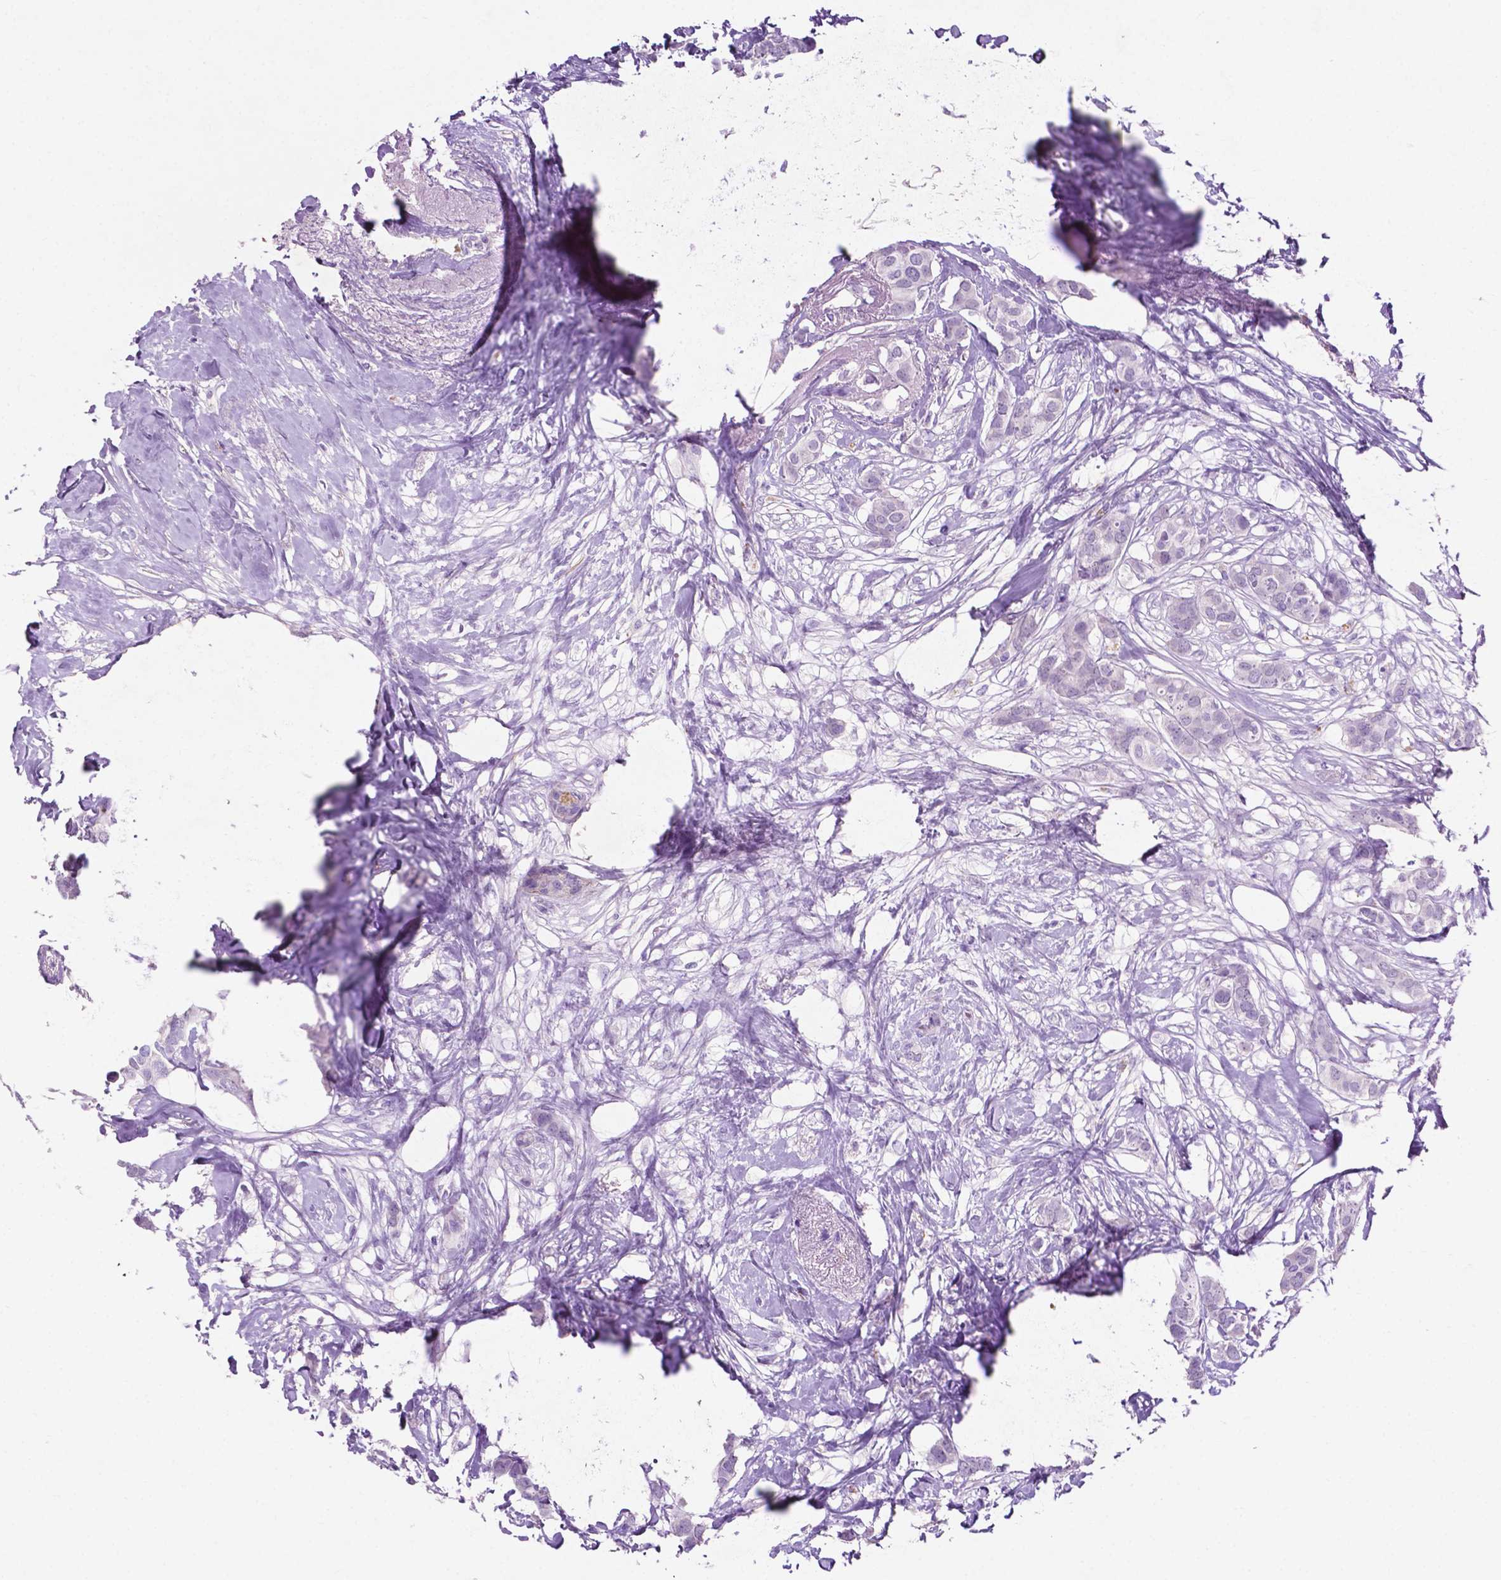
{"staining": {"intensity": "negative", "quantity": "none", "location": "none"}, "tissue": "breast cancer", "cell_type": "Tumor cells", "image_type": "cancer", "snomed": [{"axis": "morphology", "description": "Duct carcinoma"}, {"axis": "topography", "description": "Breast"}], "caption": "IHC micrograph of neoplastic tissue: intraductal carcinoma (breast) stained with DAB (3,3'-diaminobenzidine) demonstrates no significant protein staining in tumor cells.", "gene": "ASPG", "patient": {"sex": "female", "age": 62}}